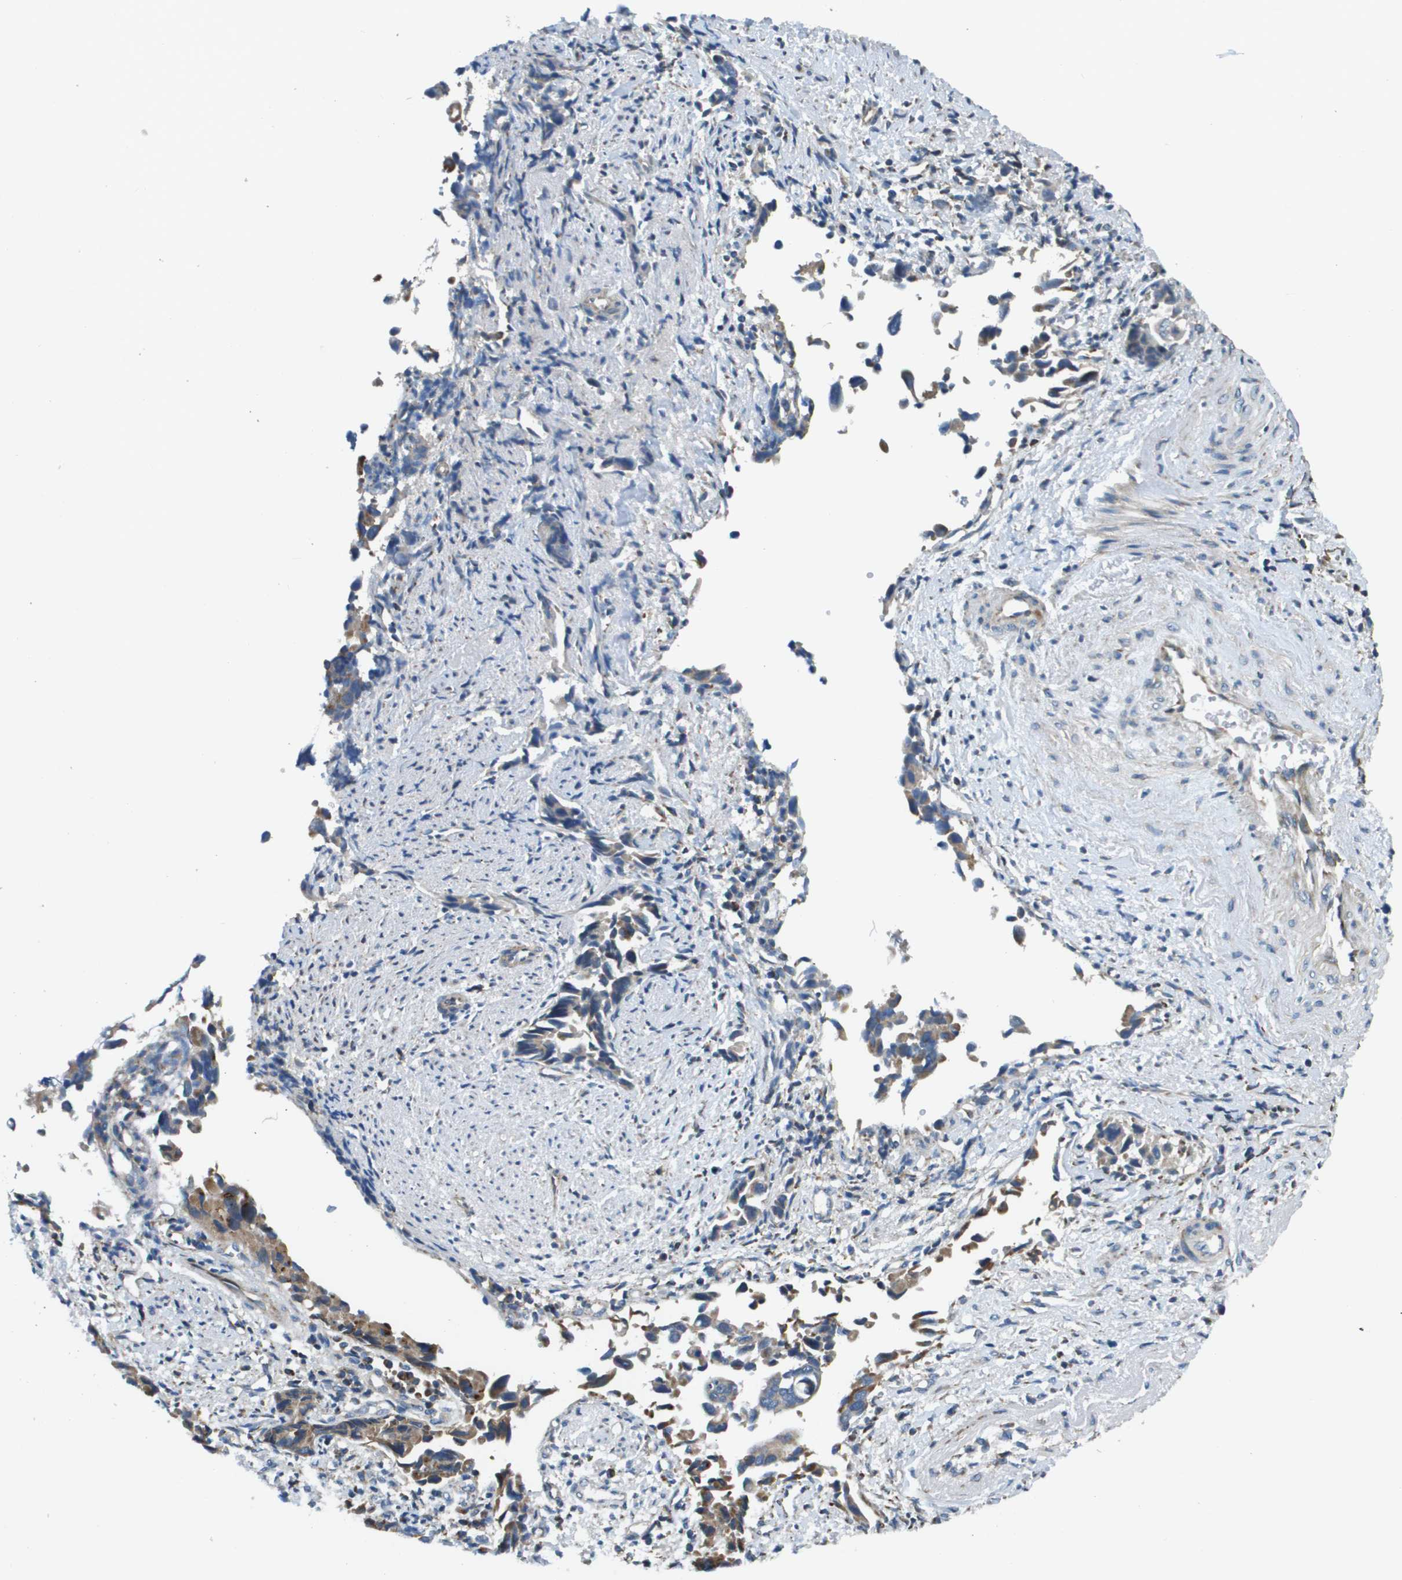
{"staining": {"intensity": "weak", "quantity": ">75%", "location": "cytoplasmic/membranous"}, "tissue": "liver cancer", "cell_type": "Tumor cells", "image_type": "cancer", "snomed": [{"axis": "morphology", "description": "Cholangiocarcinoma"}, {"axis": "topography", "description": "Liver"}], "caption": "Liver cancer (cholangiocarcinoma) was stained to show a protein in brown. There is low levels of weak cytoplasmic/membranous expression in approximately >75% of tumor cells.", "gene": "NRK", "patient": {"sex": "female", "age": 79}}